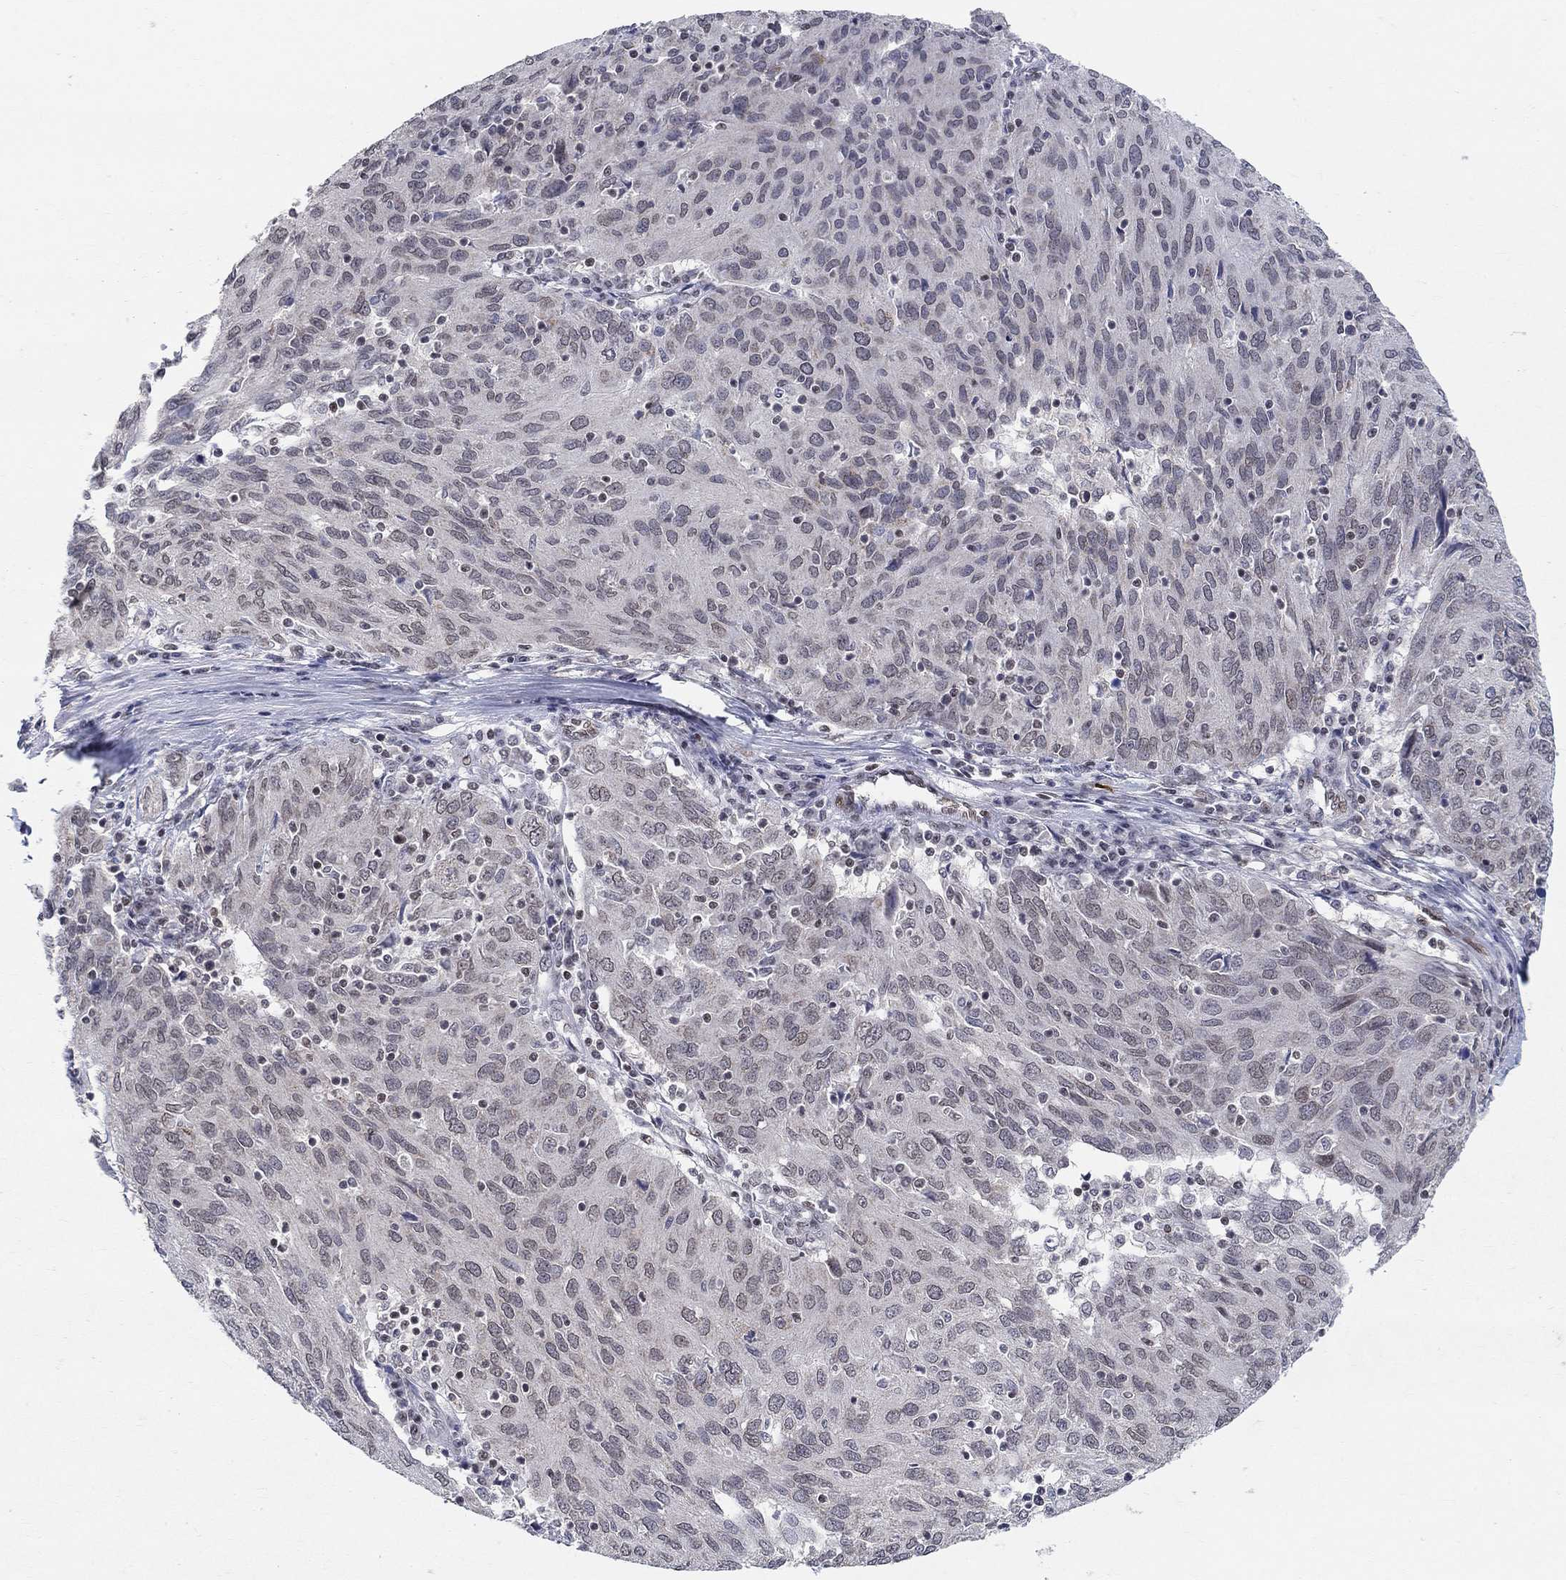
{"staining": {"intensity": "negative", "quantity": "none", "location": "none"}, "tissue": "ovarian cancer", "cell_type": "Tumor cells", "image_type": "cancer", "snomed": [{"axis": "morphology", "description": "Carcinoma, endometroid"}, {"axis": "topography", "description": "Ovary"}], "caption": "There is no significant staining in tumor cells of endometroid carcinoma (ovarian).", "gene": "KLF12", "patient": {"sex": "female", "age": 50}}